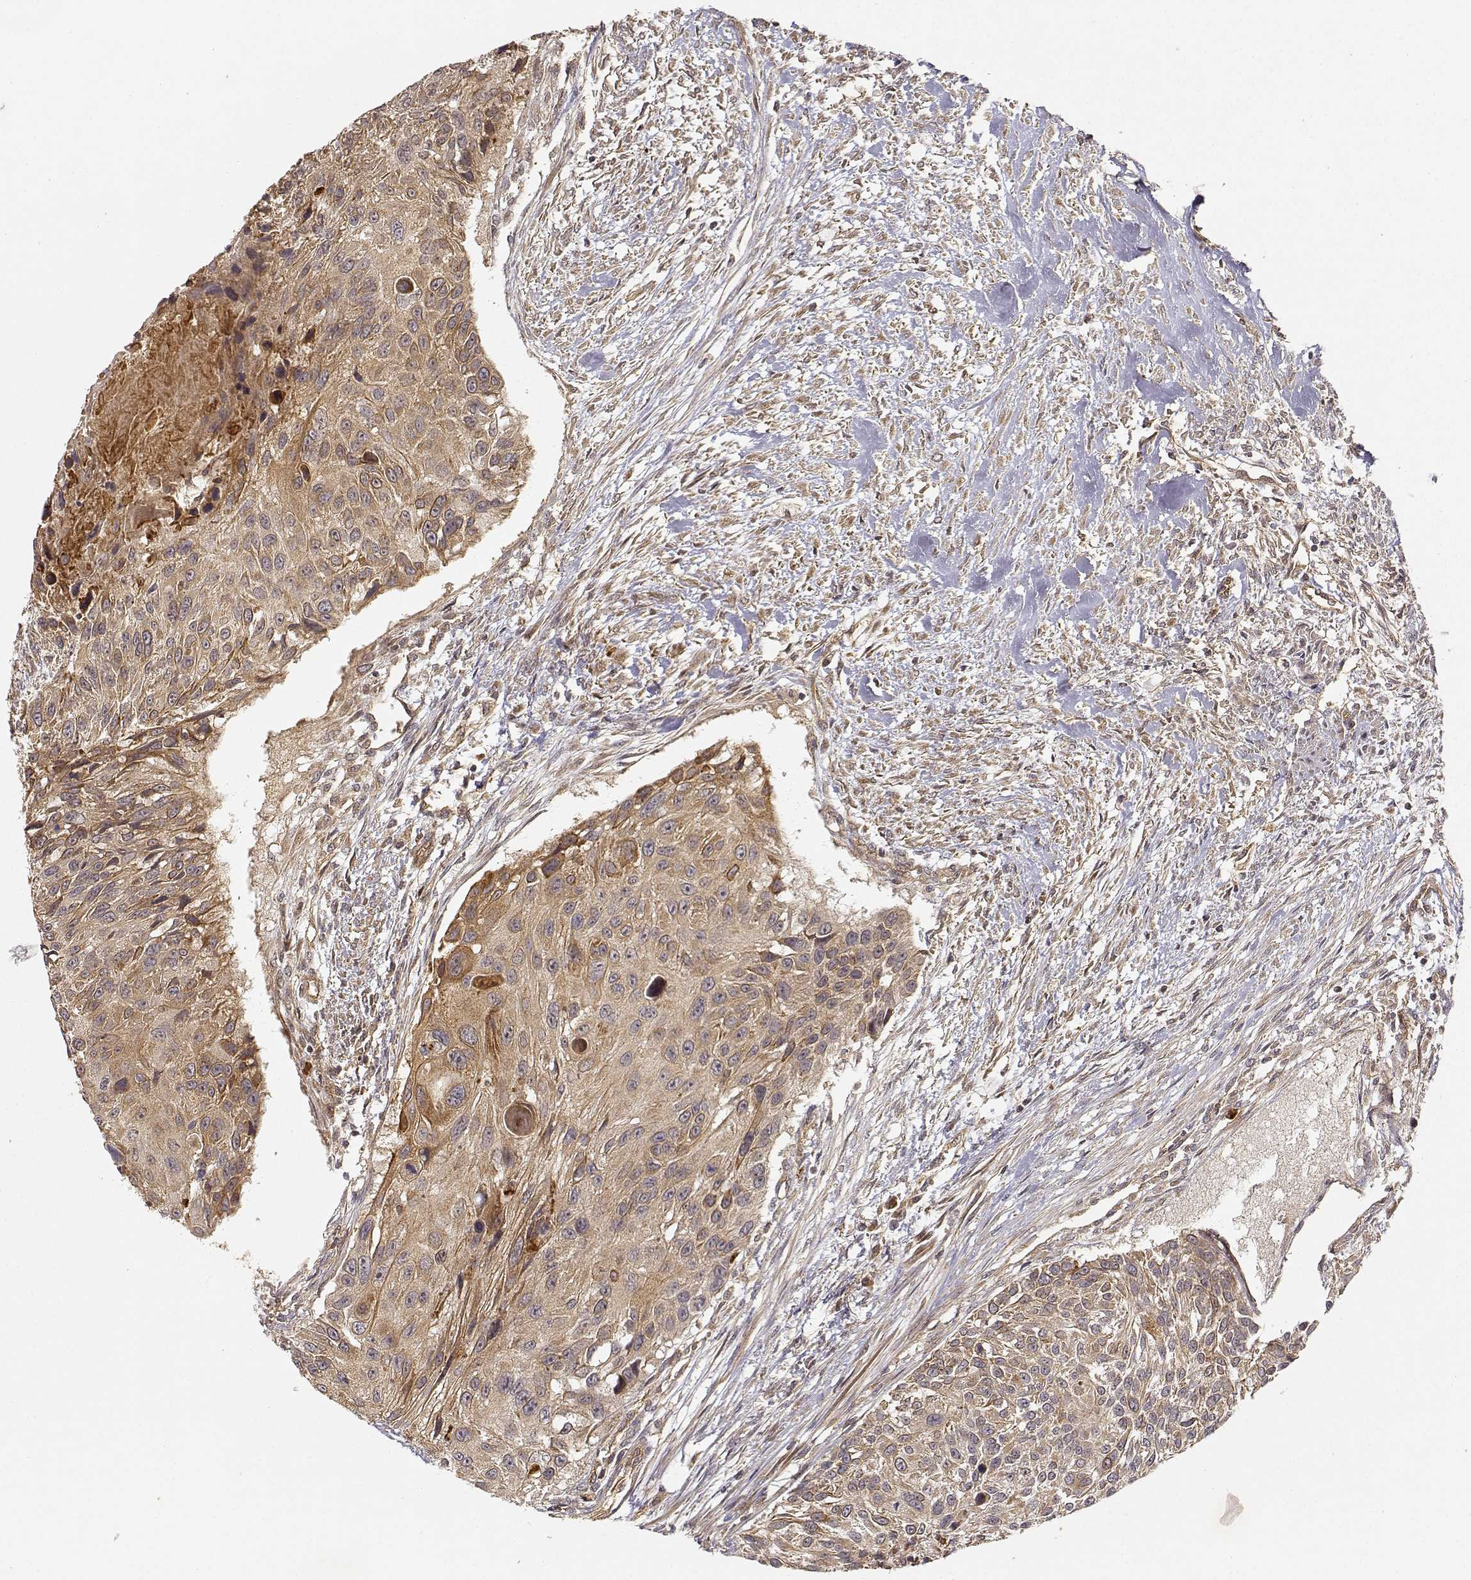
{"staining": {"intensity": "moderate", "quantity": ">75%", "location": "cytoplasmic/membranous"}, "tissue": "urothelial cancer", "cell_type": "Tumor cells", "image_type": "cancer", "snomed": [{"axis": "morphology", "description": "Urothelial carcinoma, NOS"}, {"axis": "topography", "description": "Urinary bladder"}], "caption": "Immunohistochemistry histopathology image of neoplastic tissue: transitional cell carcinoma stained using immunohistochemistry demonstrates medium levels of moderate protein expression localized specifically in the cytoplasmic/membranous of tumor cells, appearing as a cytoplasmic/membranous brown color.", "gene": "CDK5RAP2", "patient": {"sex": "male", "age": 55}}